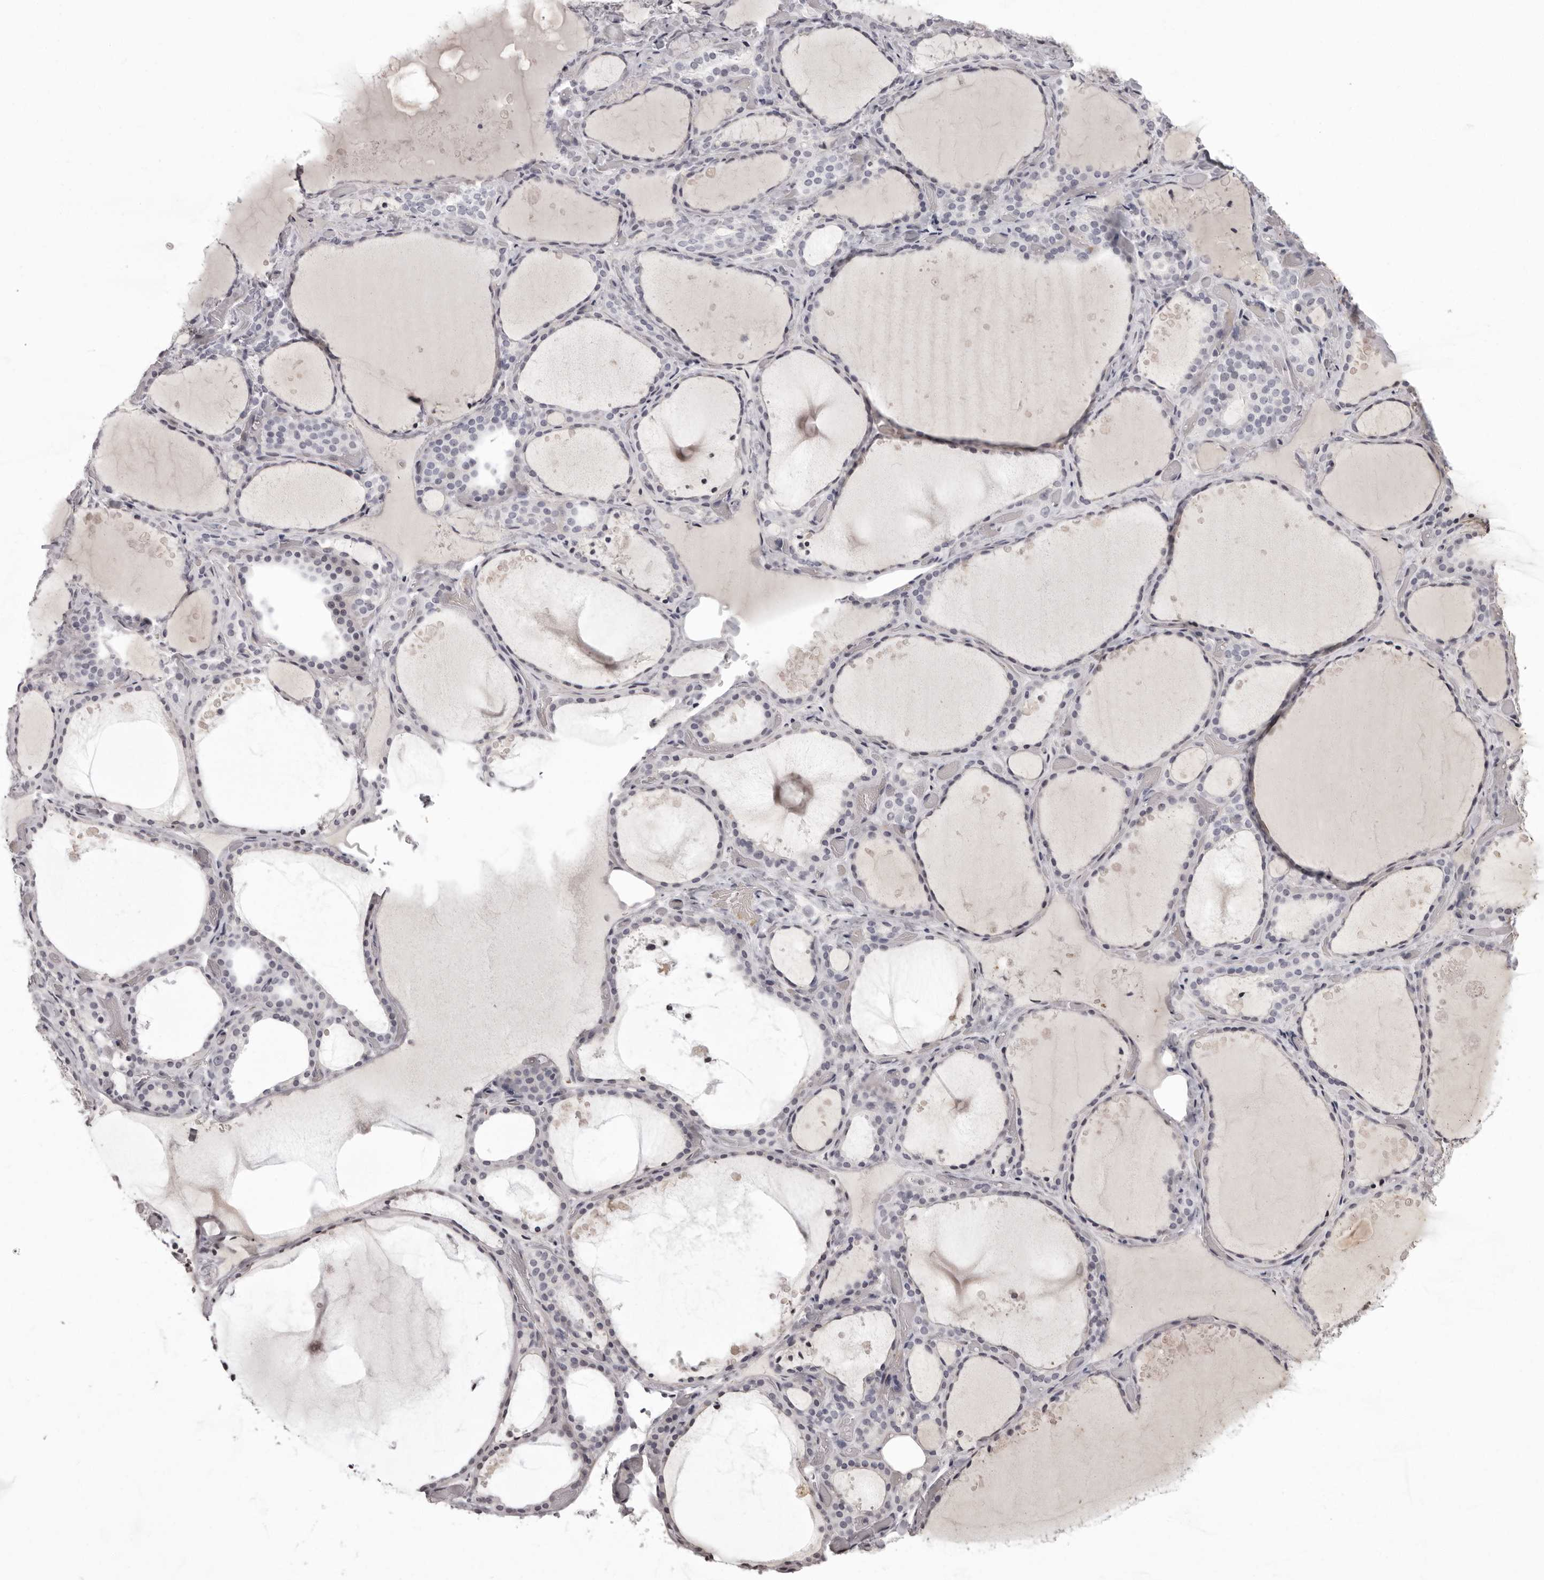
{"staining": {"intensity": "negative", "quantity": "none", "location": "none"}, "tissue": "thyroid gland", "cell_type": "Glandular cells", "image_type": "normal", "snomed": [{"axis": "morphology", "description": "Normal tissue, NOS"}, {"axis": "topography", "description": "Thyroid gland"}], "caption": "The IHC photomicrograph has no significant expression in glandular cells of thyroid gland. (Brightfield microscopy of DAB (3,3'-diaminobenzidine) IHC at high magnification).", "gene": "C8orf74", "patient": {"sex": "female", "age": 44}}